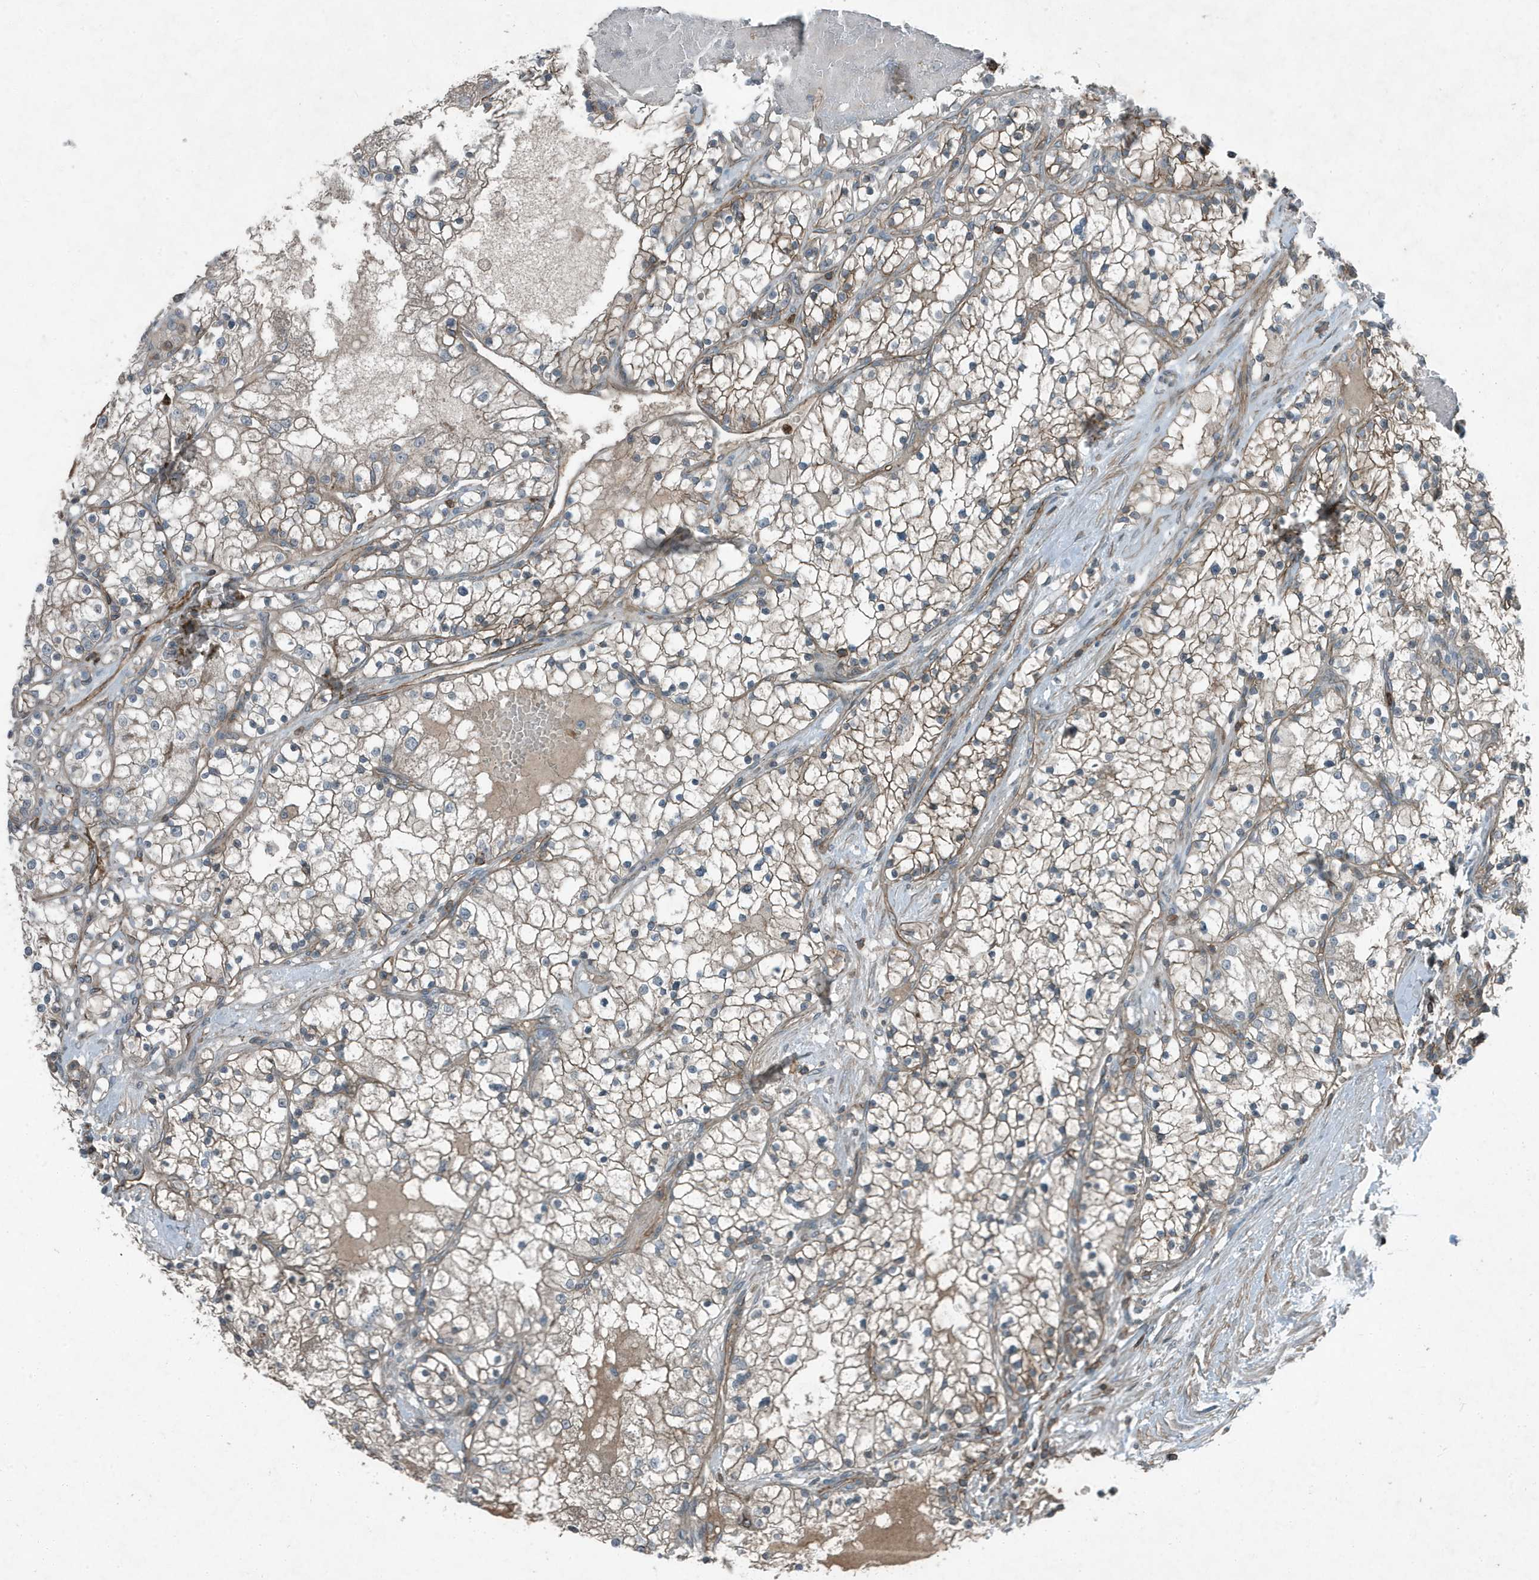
{"staining": {"intensity": "moderate", "quantity": "25%-75%", "location": "cytoplasmic/membranous"}, "tissue": "renal cancer", "cell_type": "Tumor cells", "image_type": "cancer", "snomed": [{"axis": "morphology", "description": "Normal tissue, NOS"}, {"axis": "morphology", "description": "Adenocarcinoma, NOS"}, {"axis": "topography", "description": "Kidney"}], "caption": "Approximately 25%-75% of tumor cells in adenocarcinoma (renal) reveal moderate cytoplasmic/membranous protein staining as visualized by brown immunohistochemical staining.", "gene": "DAPP1", "patient": {"sex": "male", "age": 68}}